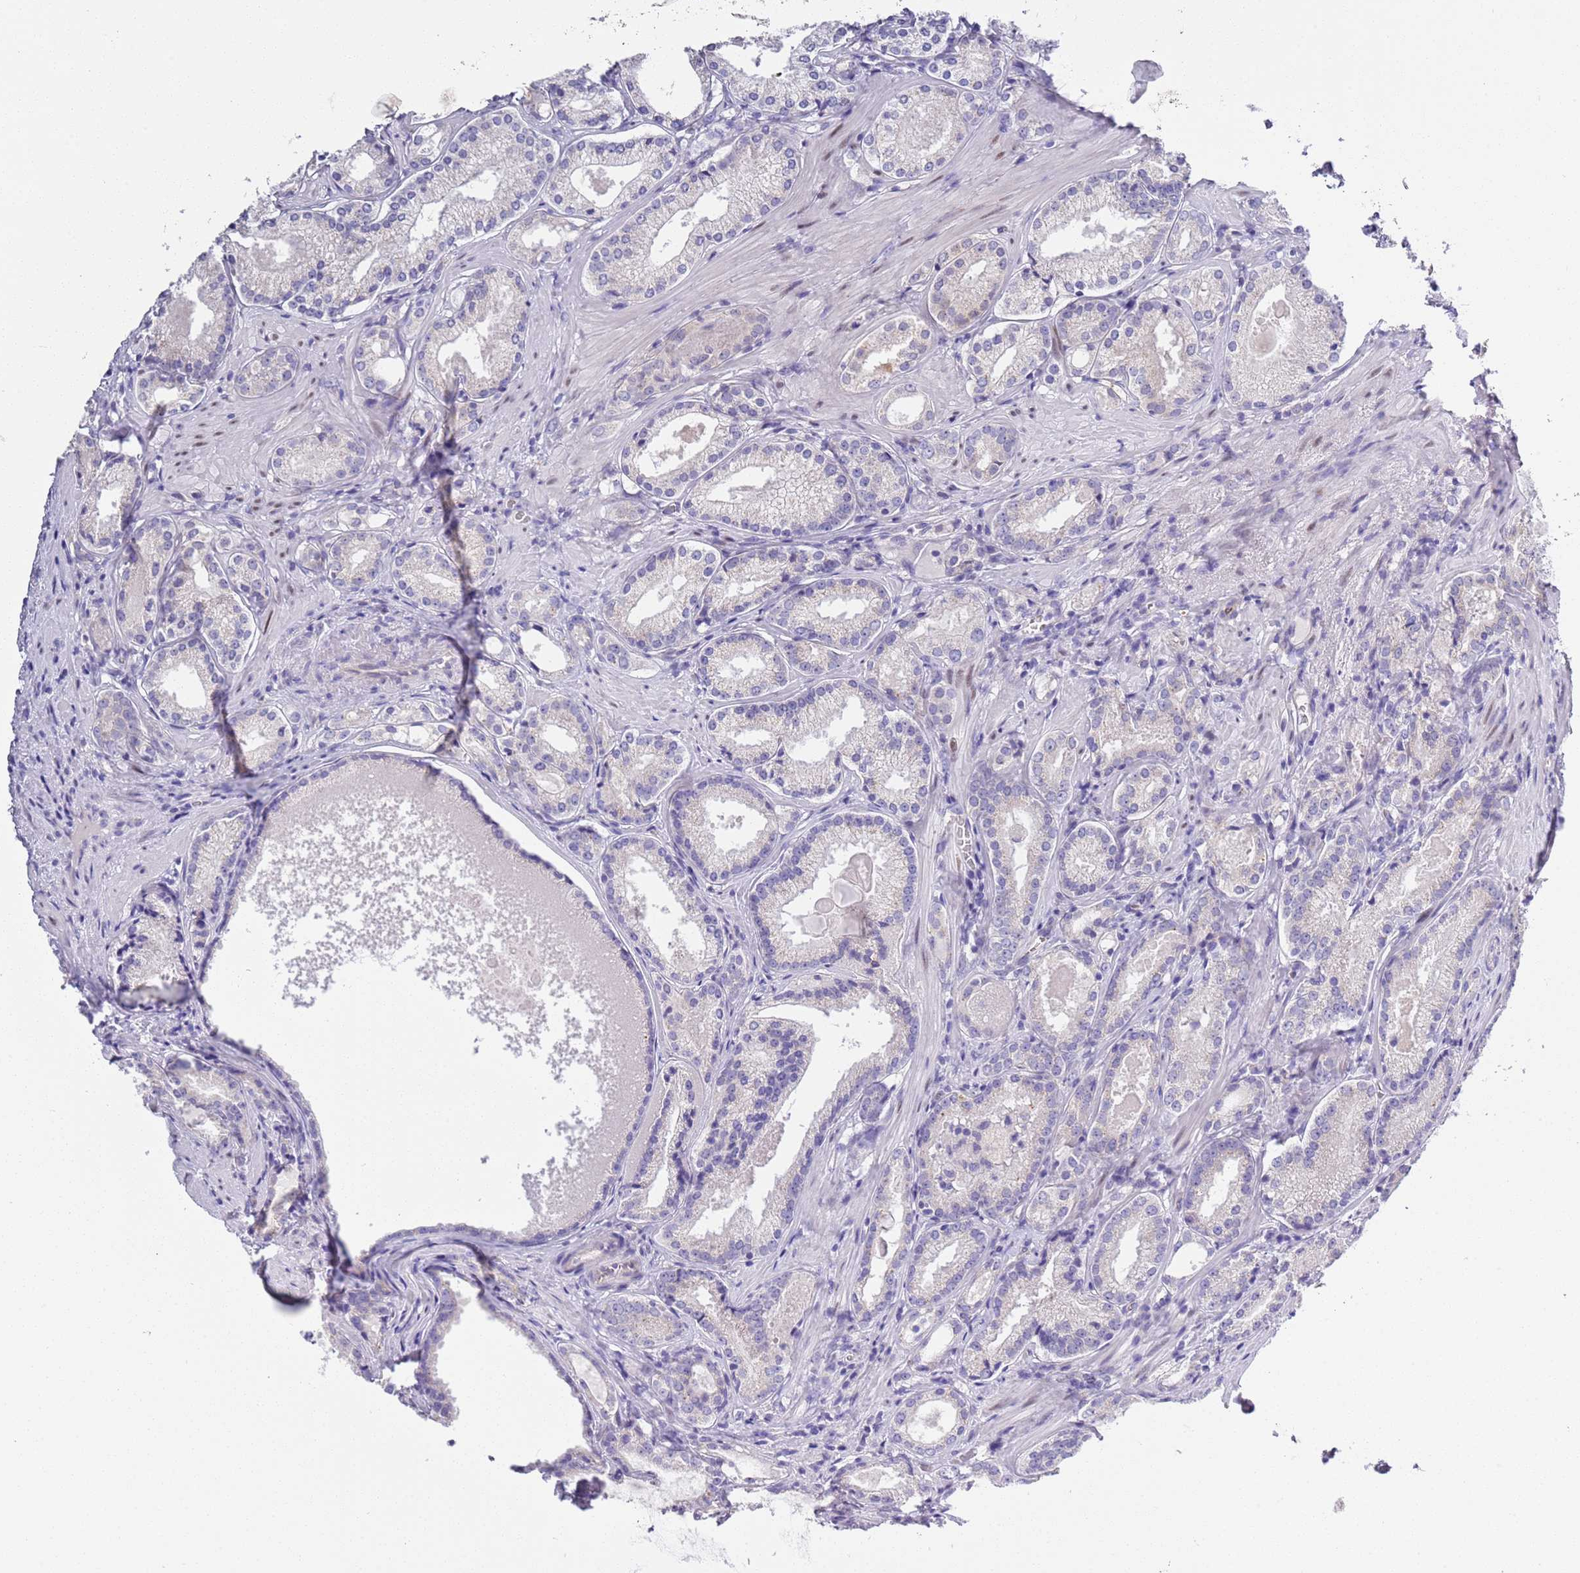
{"staining": {"intensity": "negative", "quantity": "none", "location": "none"}, "tissue": "prostate cancer", "cell_type": "Tumor cells", "image_type": "cancer", "snomed": [{"axis": "morphology", "description": "Adenocarcinoma, Low grade"}, {"axis": "topography", "description": "Prostate"}], "caption": "Tumor cells show no significant expression in low-grade adenocarcinoma (prostate).", "gene": "BRMS1L", "patient": {"sex": "male", "age": 57}}